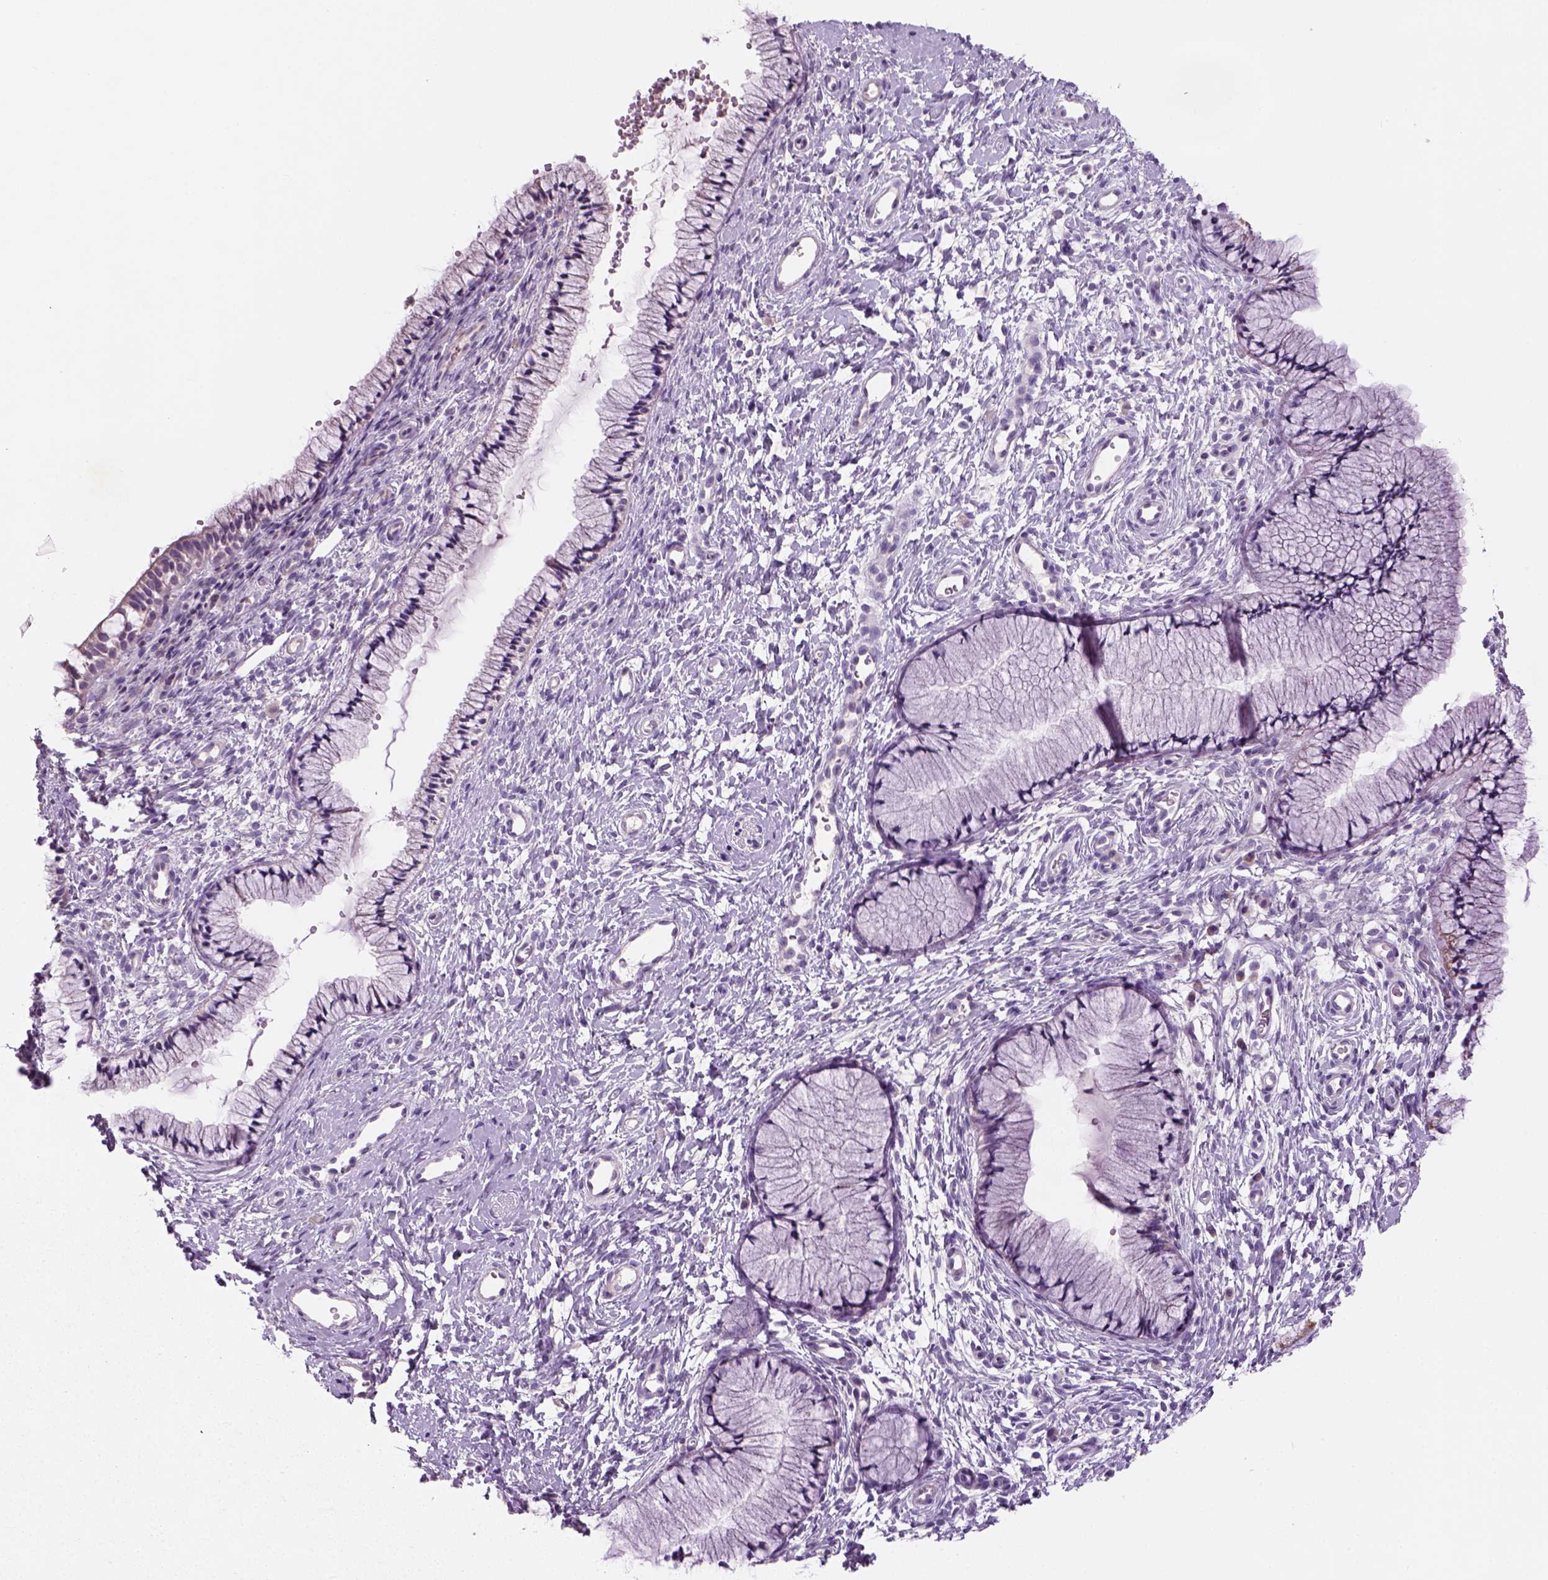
{"staining": {"intensity": "negative", "quantity": "none", "location": "none"}, "tissue": "cervix", "cell_type": "Glandular cells", "image_type": "normal", "snomed": [{"axis": "morphology", "description": "Normal tissue, NOS"}, {"axis": "topography", "description": "Cervix"}], "caption": "IHC image of unremarkable cervix stained for a protein (brown), which reveals no expression in glandular cells. (DAB IHC, high magnification).", "gene": "NUDT6", "patient": {"sex": "female", "age": 36}}